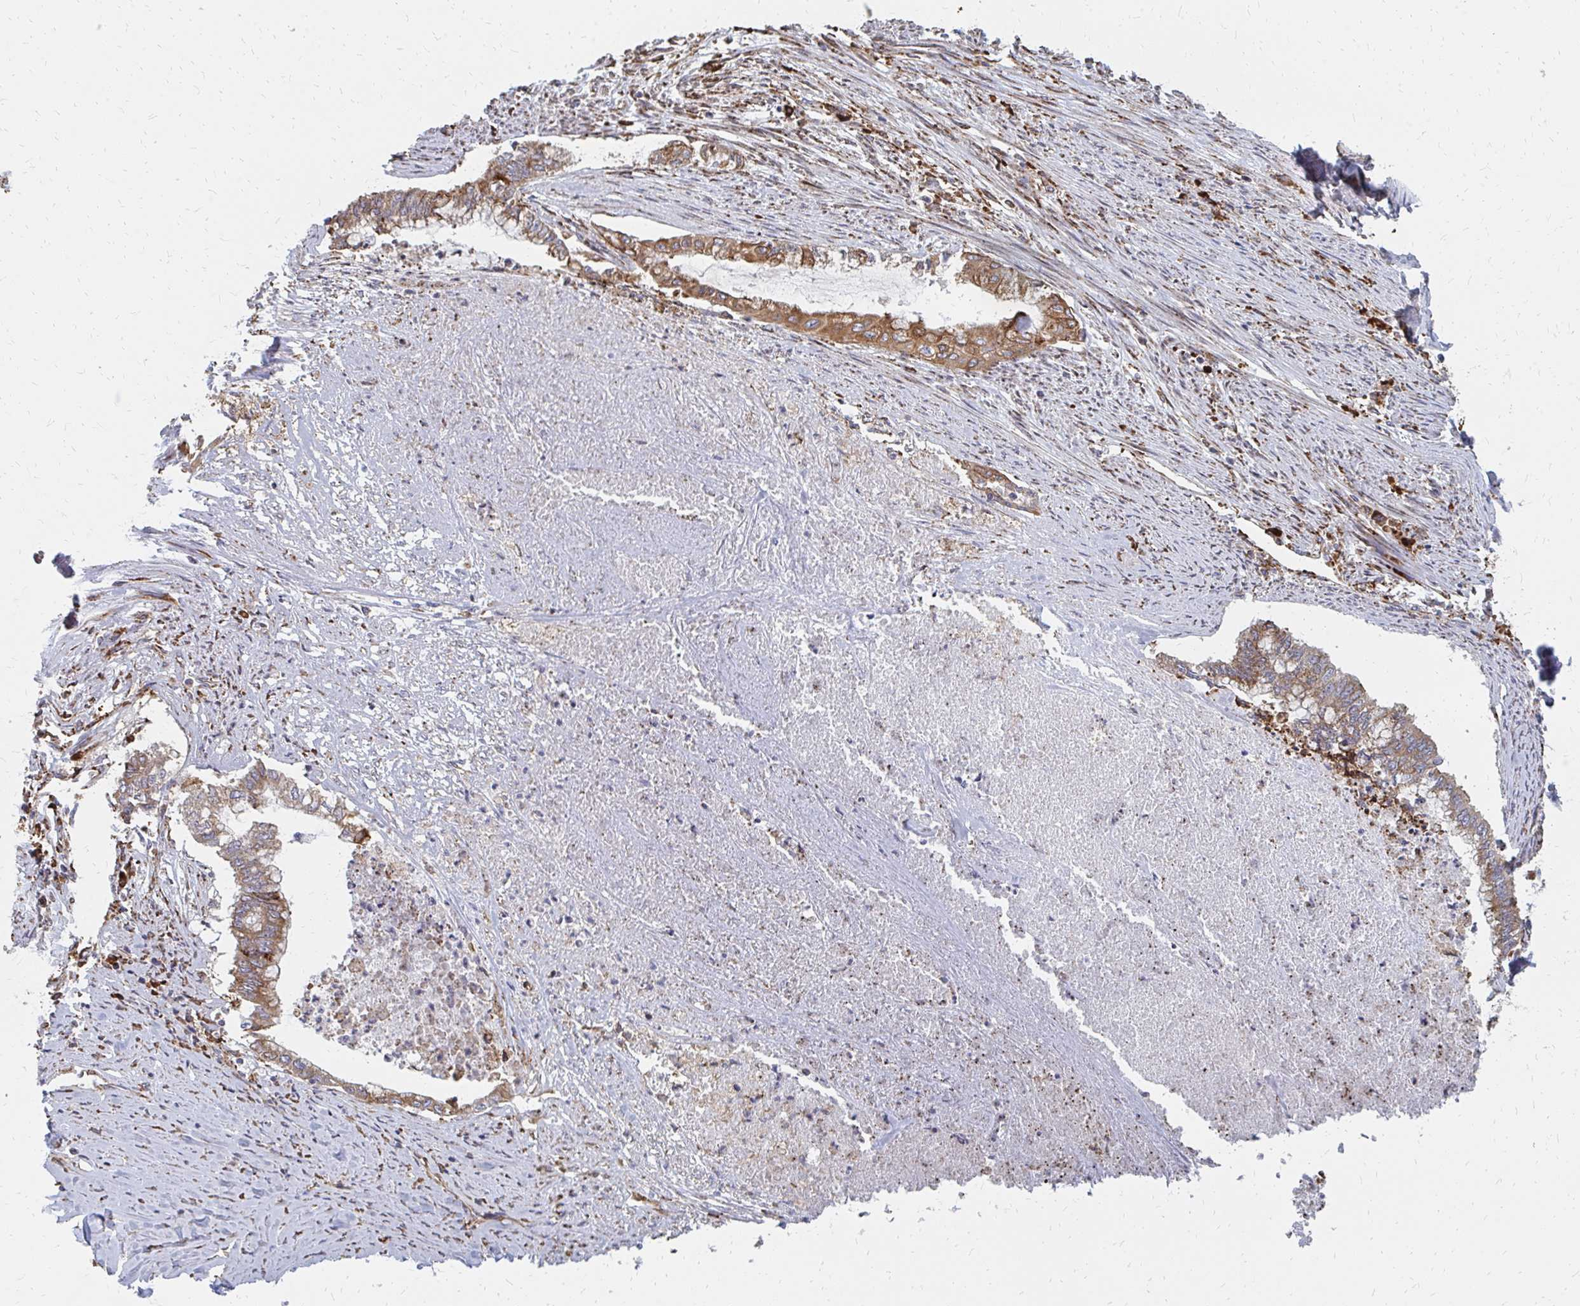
{"staining": {"intensity": "moderate", "quantity": "25%-75%", "location": "cytoplasmic/membranous"}, "tissue": "endometrial cancer", "cell_type": "Tumor cells", "image_type": "cancer", "snomed": [{"axis": "morphology", "description": "Adenocarcinoma, NOS"}, {"axis": "topography", "description": "Endometrium"}], "caption": "Brown immunohistochemical staining in human endometrial adenocarcinoma shows moderate cytoplasmic/membranous staining in approximately 25%-75% of tumor cells.", "gene": "PPP1R13L", "patient": {"sex": "female", "age": 79}}